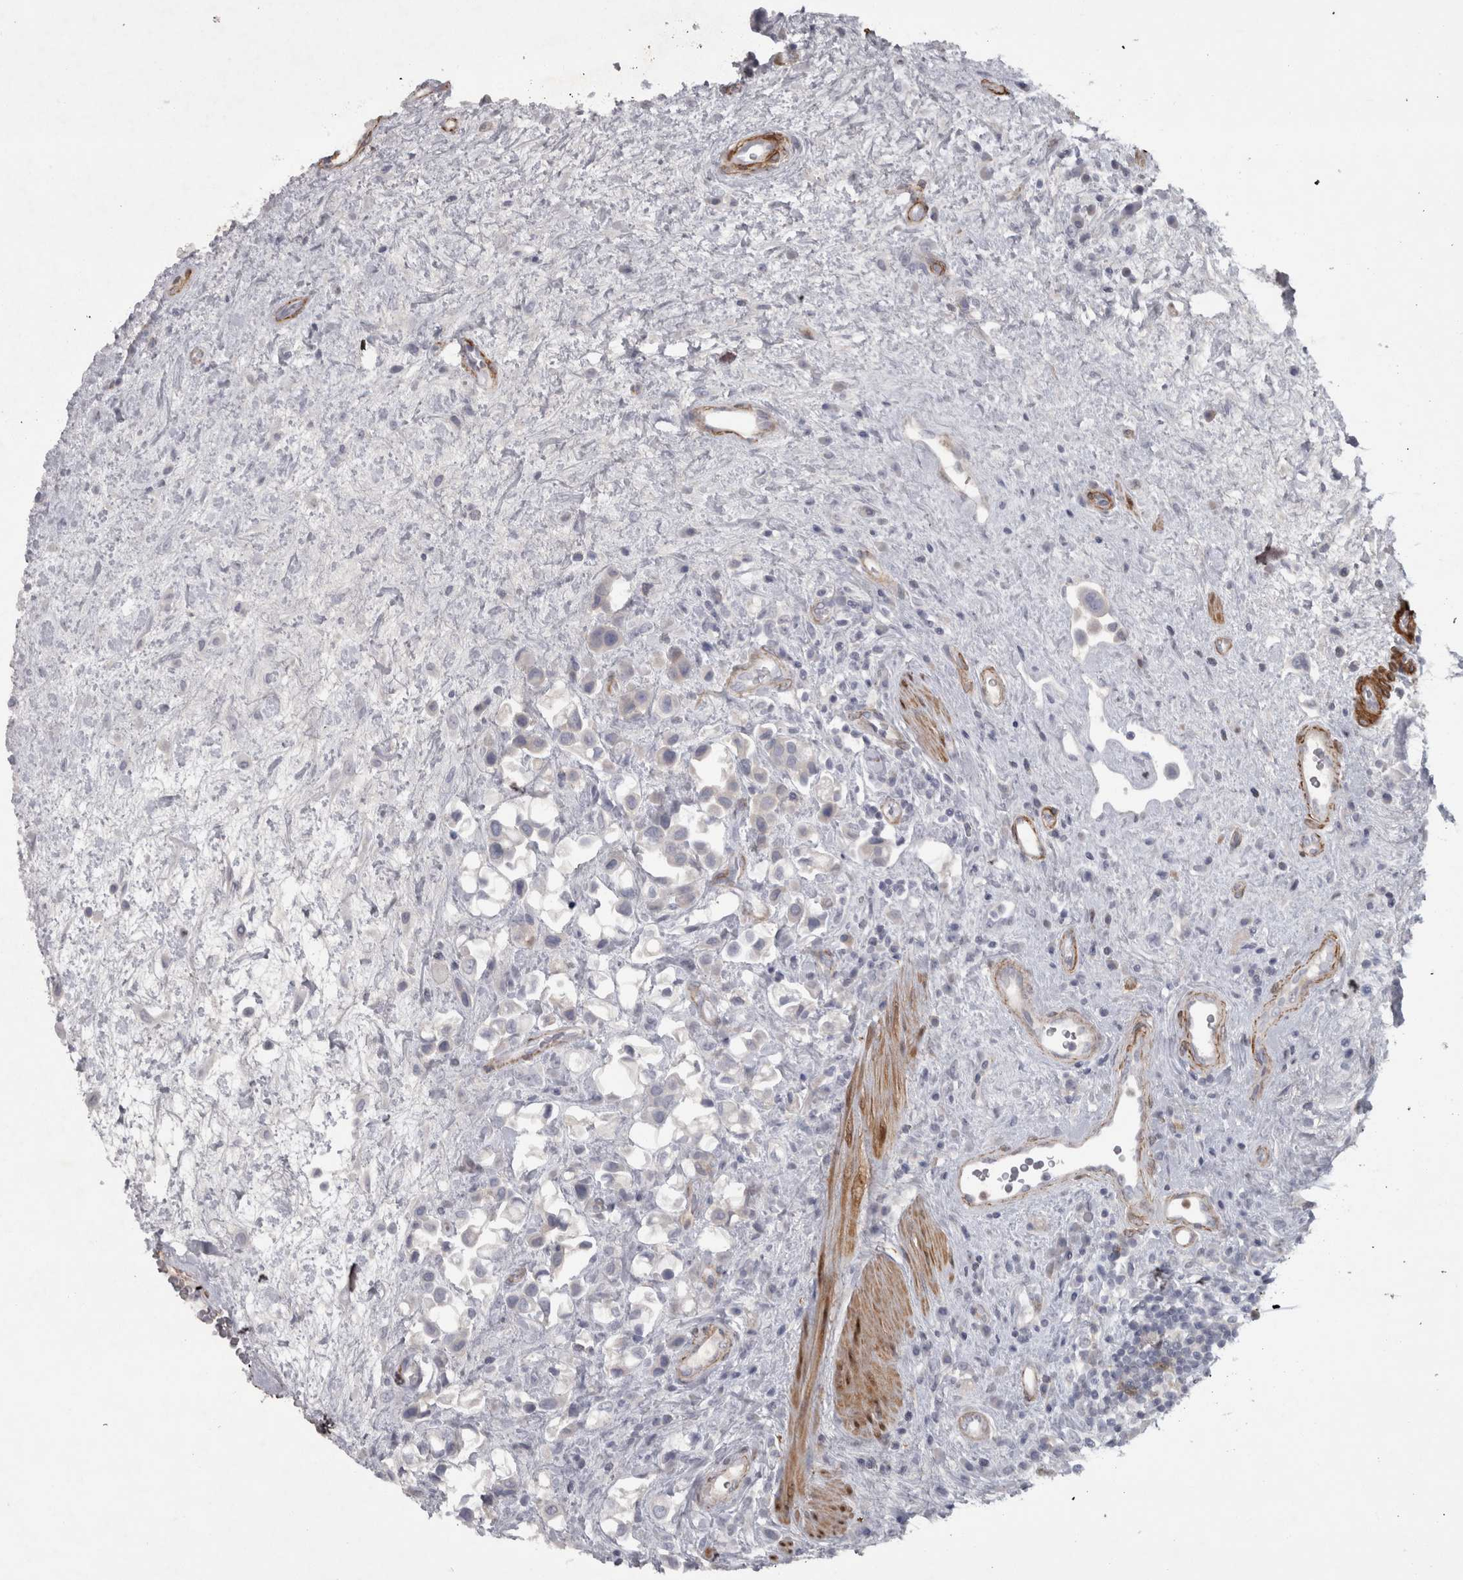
{"staining": {"intensity": "negative", "quantity": "none", "location": "none"}, "tissue": "urothelial cancer", "cell_type": "Tumor cells", "image_type": "cancer", "snomed": [{"axis": "morphology", "description": "Urothelial carcinoma, High grade"}, {"axis": "topography", "description": "Urinary bladder"}], "caption": "Tumor cells show no significant protein expression in urothelial cancer. (Immunohistochemistry, brightfield microscopy, high magnification).", "gene": "PPP1R12B", "patient": {"sex": "male", "age": 50}}